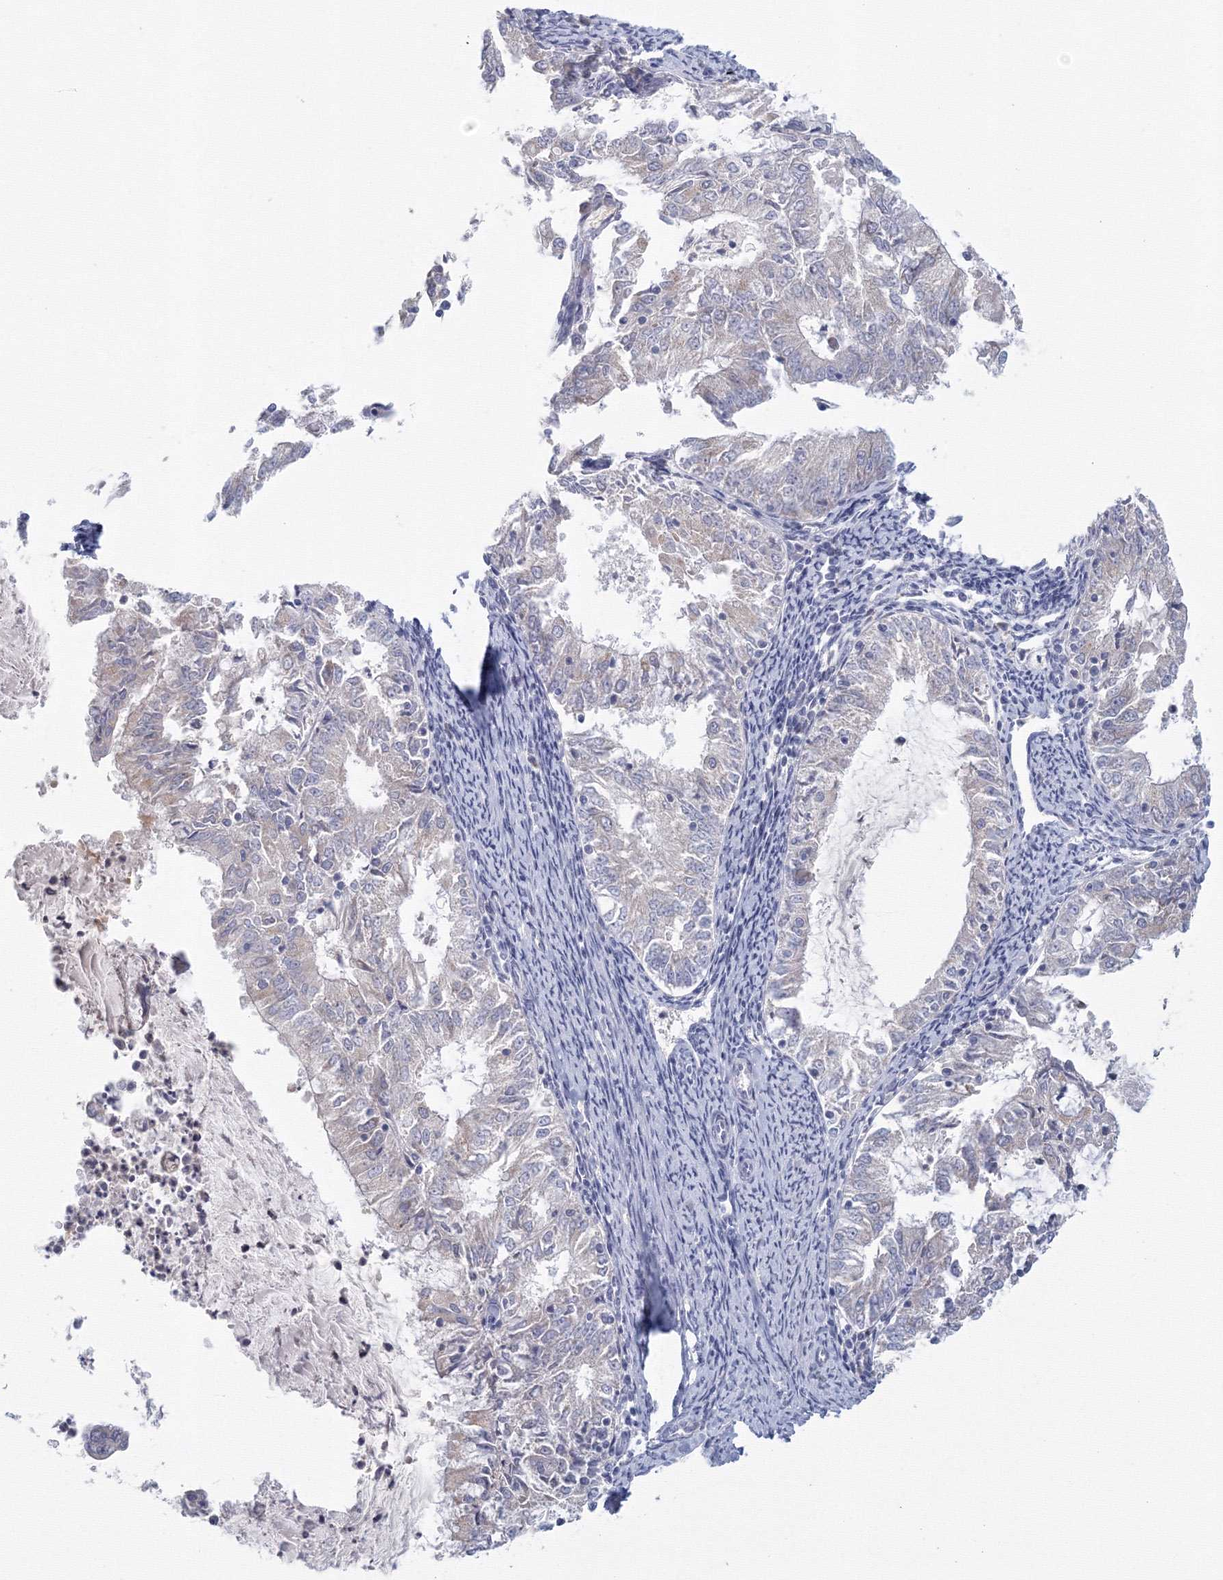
{"staining": {"intensity": "negative", "quantity": "none", "location": "none"}, "tissue": "endometrial cancer", "cell_type": "Tumor cells", "image_type": "cancer", "snomed": [{"axis": "morphology", "description": "Adenocarcinoma, NOS"}, {"axis": "topography", "description": "Endometrium"}], "caption": "The image exhibits no significant staining in tumor cells of endometrial cancer. Nuclei are stained in blue.", "gene": "TACC2", "patient": {"sex": "female", "age": 57}}